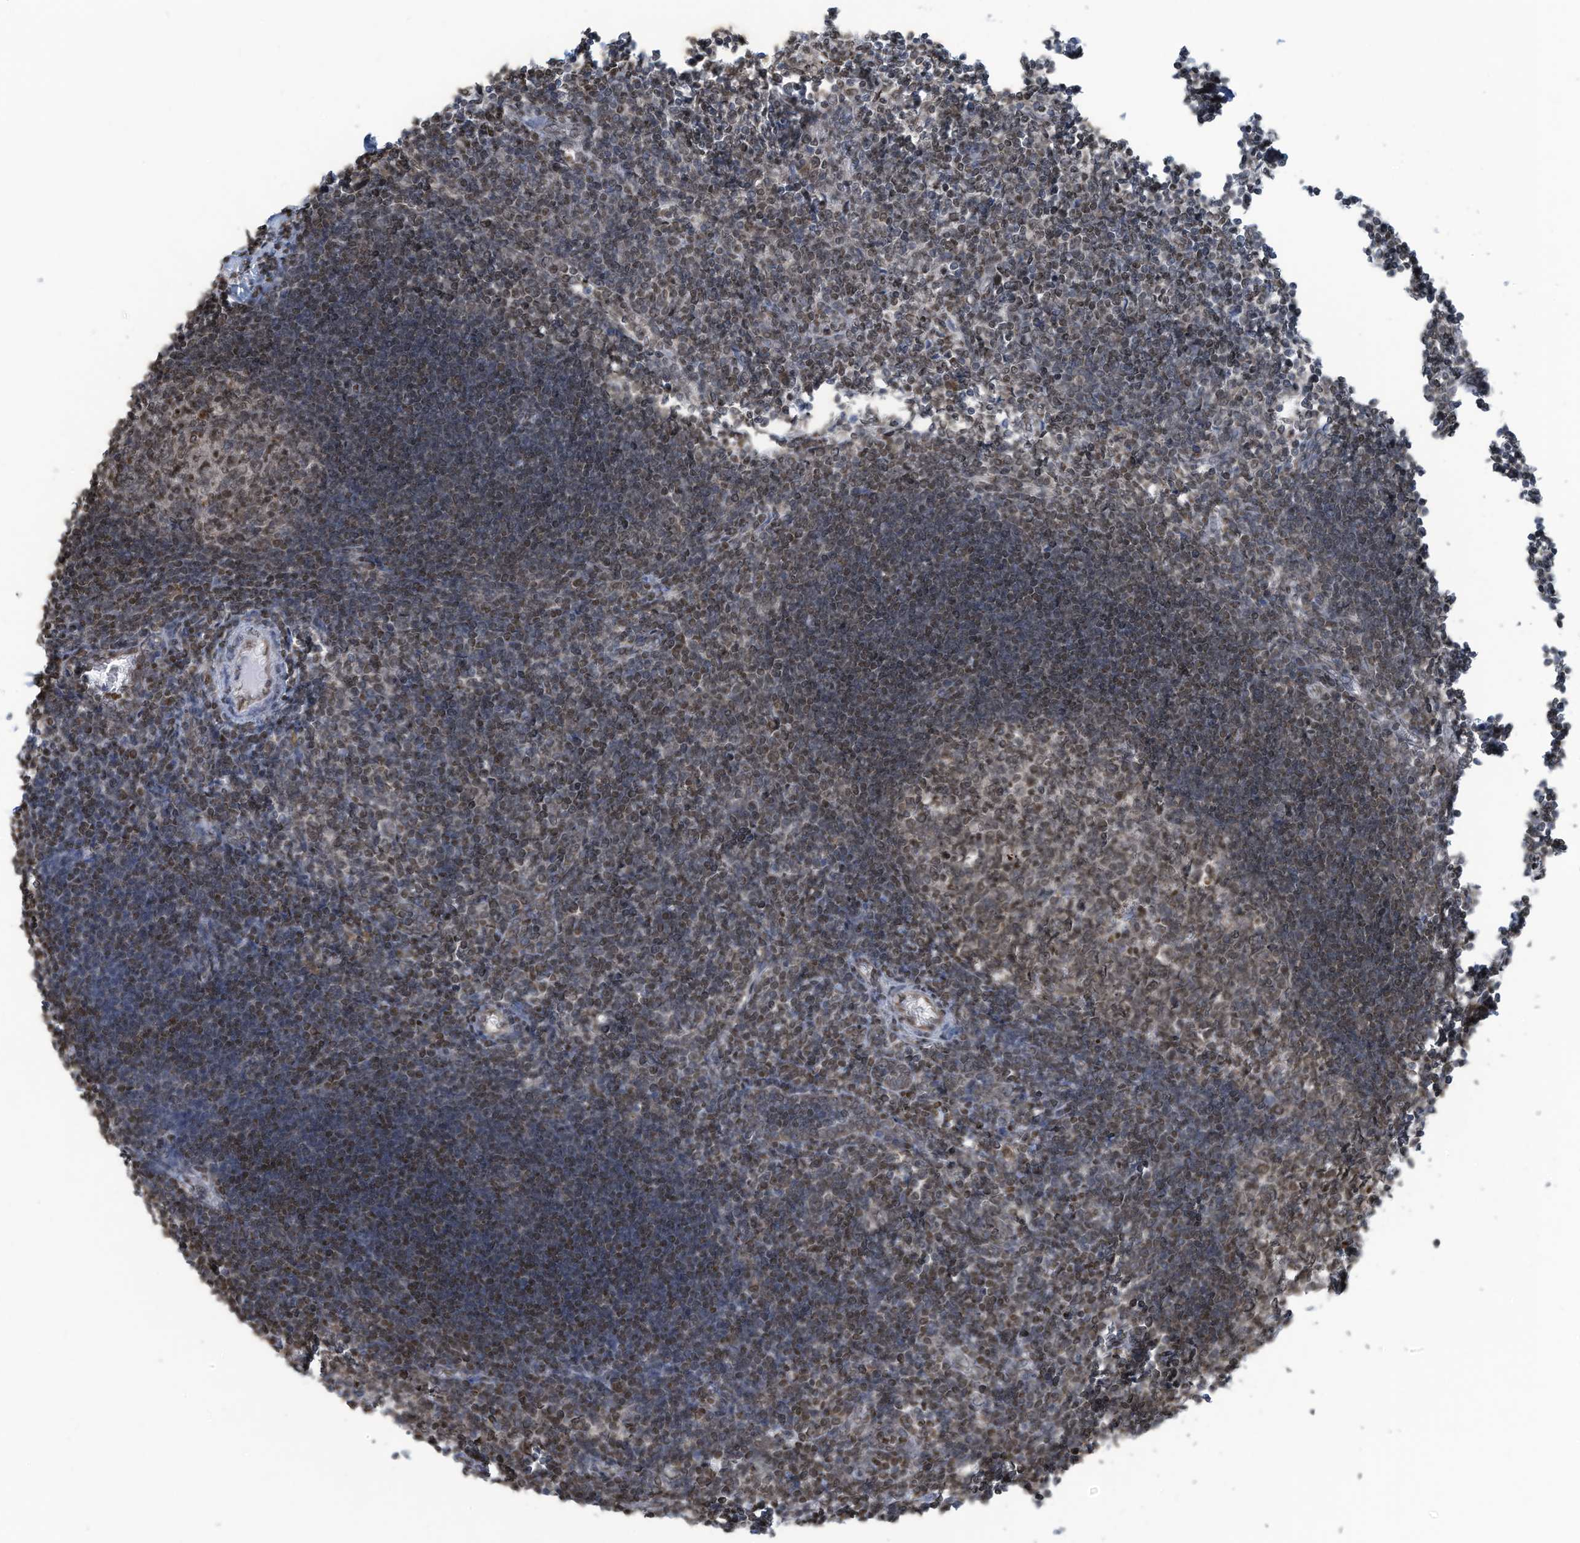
{"staining": {"intensity": "moderate", "quantity": ">75%", "location": "nuclear"}, "tissue": "lymph node", "cell_type": "Germinal center cells", "image_type": "normal", "snomed": [{"axis": "morphology", "description": "Normal tissue, NOS"}, {"axis": "morphology", "description": "Malignant melanoma, Metastatic site"}, {"axis": "topography", "description": "Lymph node"}], "caption": "A medium amount of moderate nuclear expression is seen in approximately >75% of germinal center cells in benign lymph node. (DAB (3,3'-diaminobenzidine) IHC with brightfield microscopy, high magnification).", "gene": "ADI1", "patient": {"sex": "male", "age": 41}}